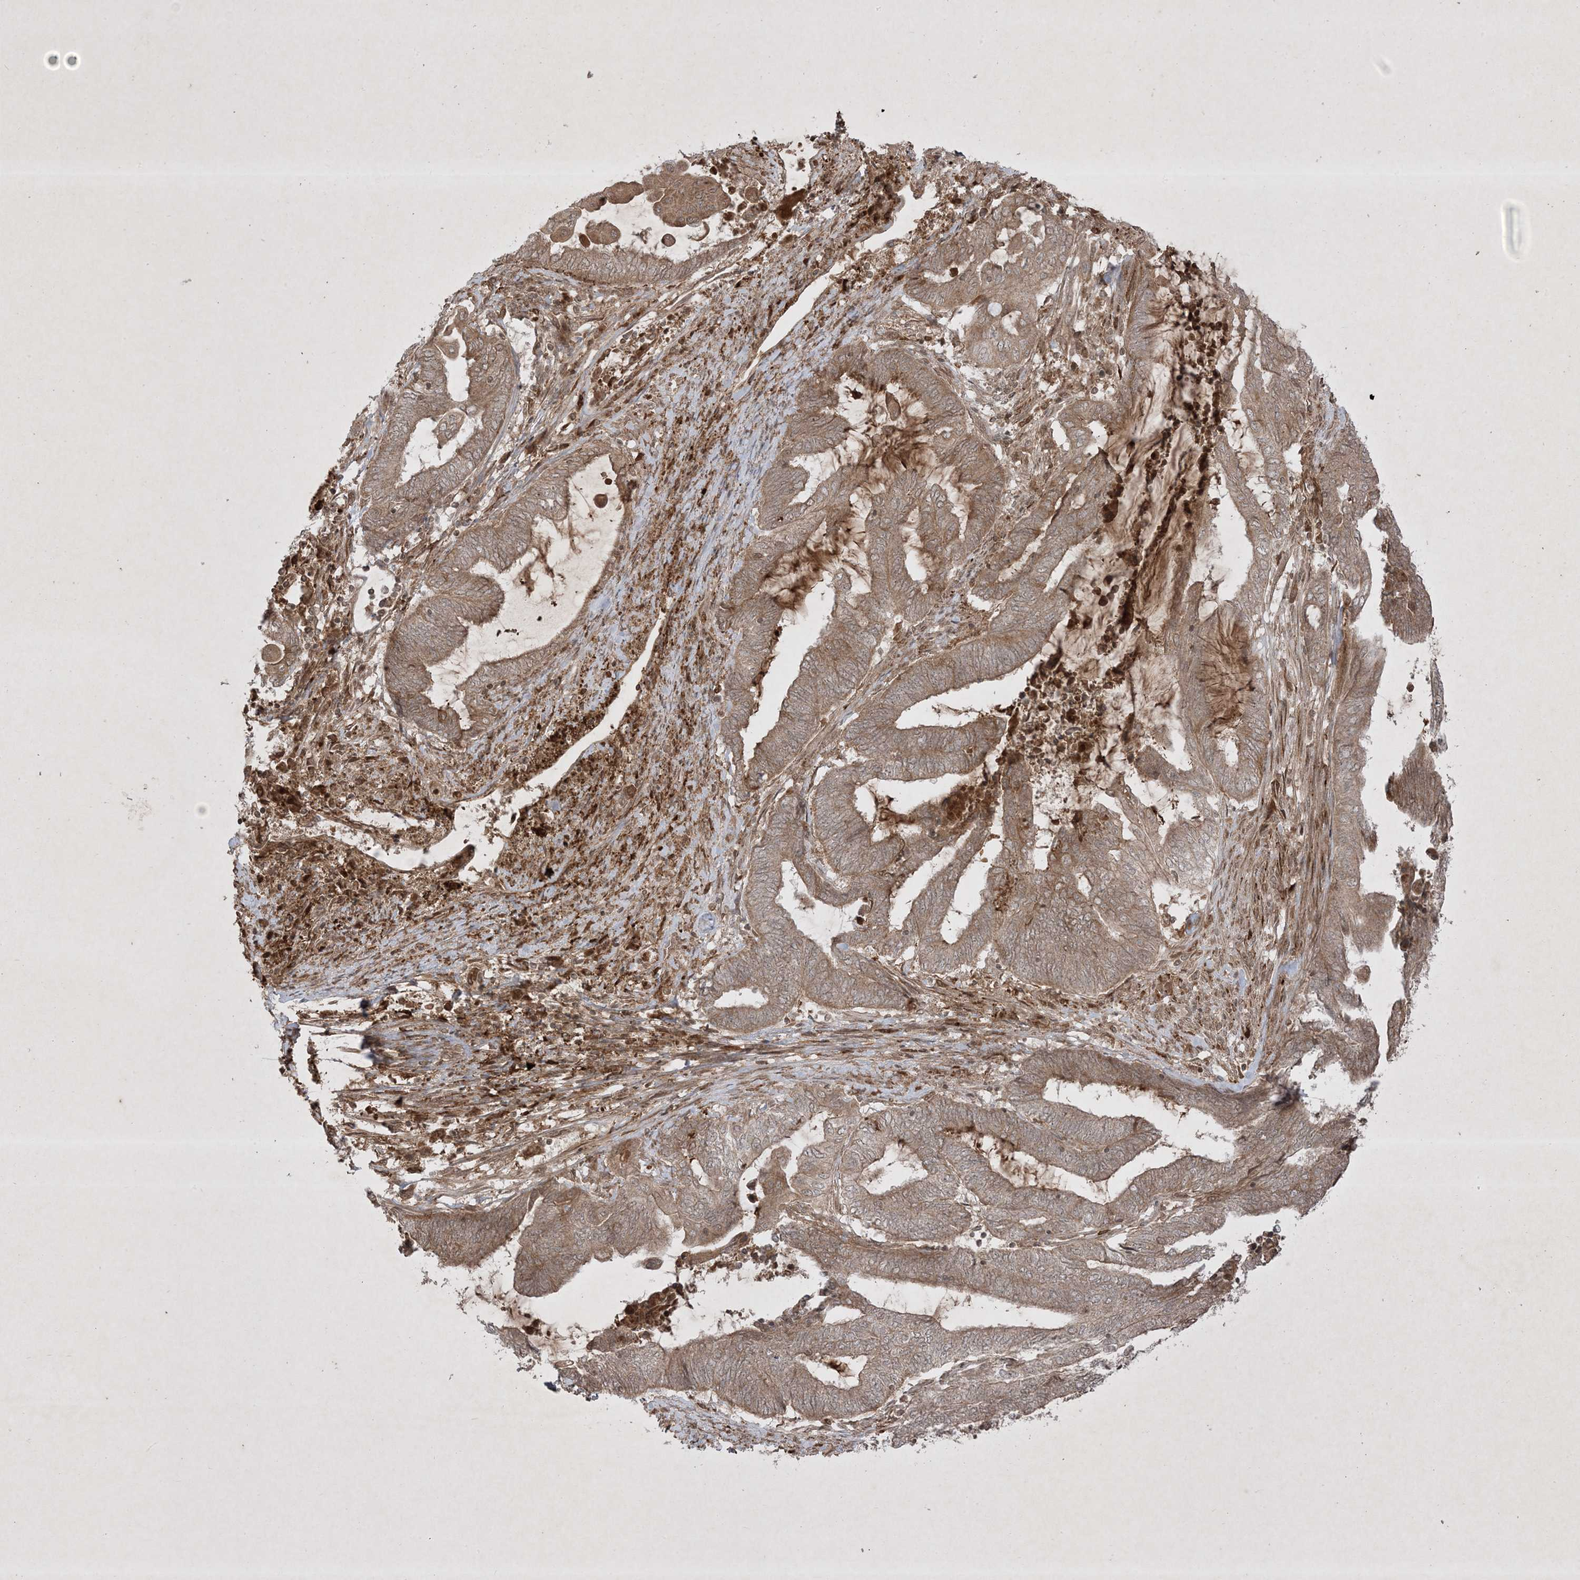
{"staining": {"intensity": "moderate", "quantity": ">75%", "location": "cytoplasmic/membranous"}, "tissue": "endometrial cancer", "cell_type": "Tumor cells", "image_type": "cancer", "snomed": [{"axis": "morphology", "description": "Adenocarcinoma, NOS"}, {"axis": "topography", "description": "Uterus"}, {"axis": "topography", "description": "Endometrium"}], "caption": "Brown immunohistochemical staining in human adenocarcinoma (endometrial) demonstrates moderate cytoplasmic/membranous staining in approximately >75% of tumor cells.", "gene": "PTK6", "patient": {"sex": "female", "age": 70}}